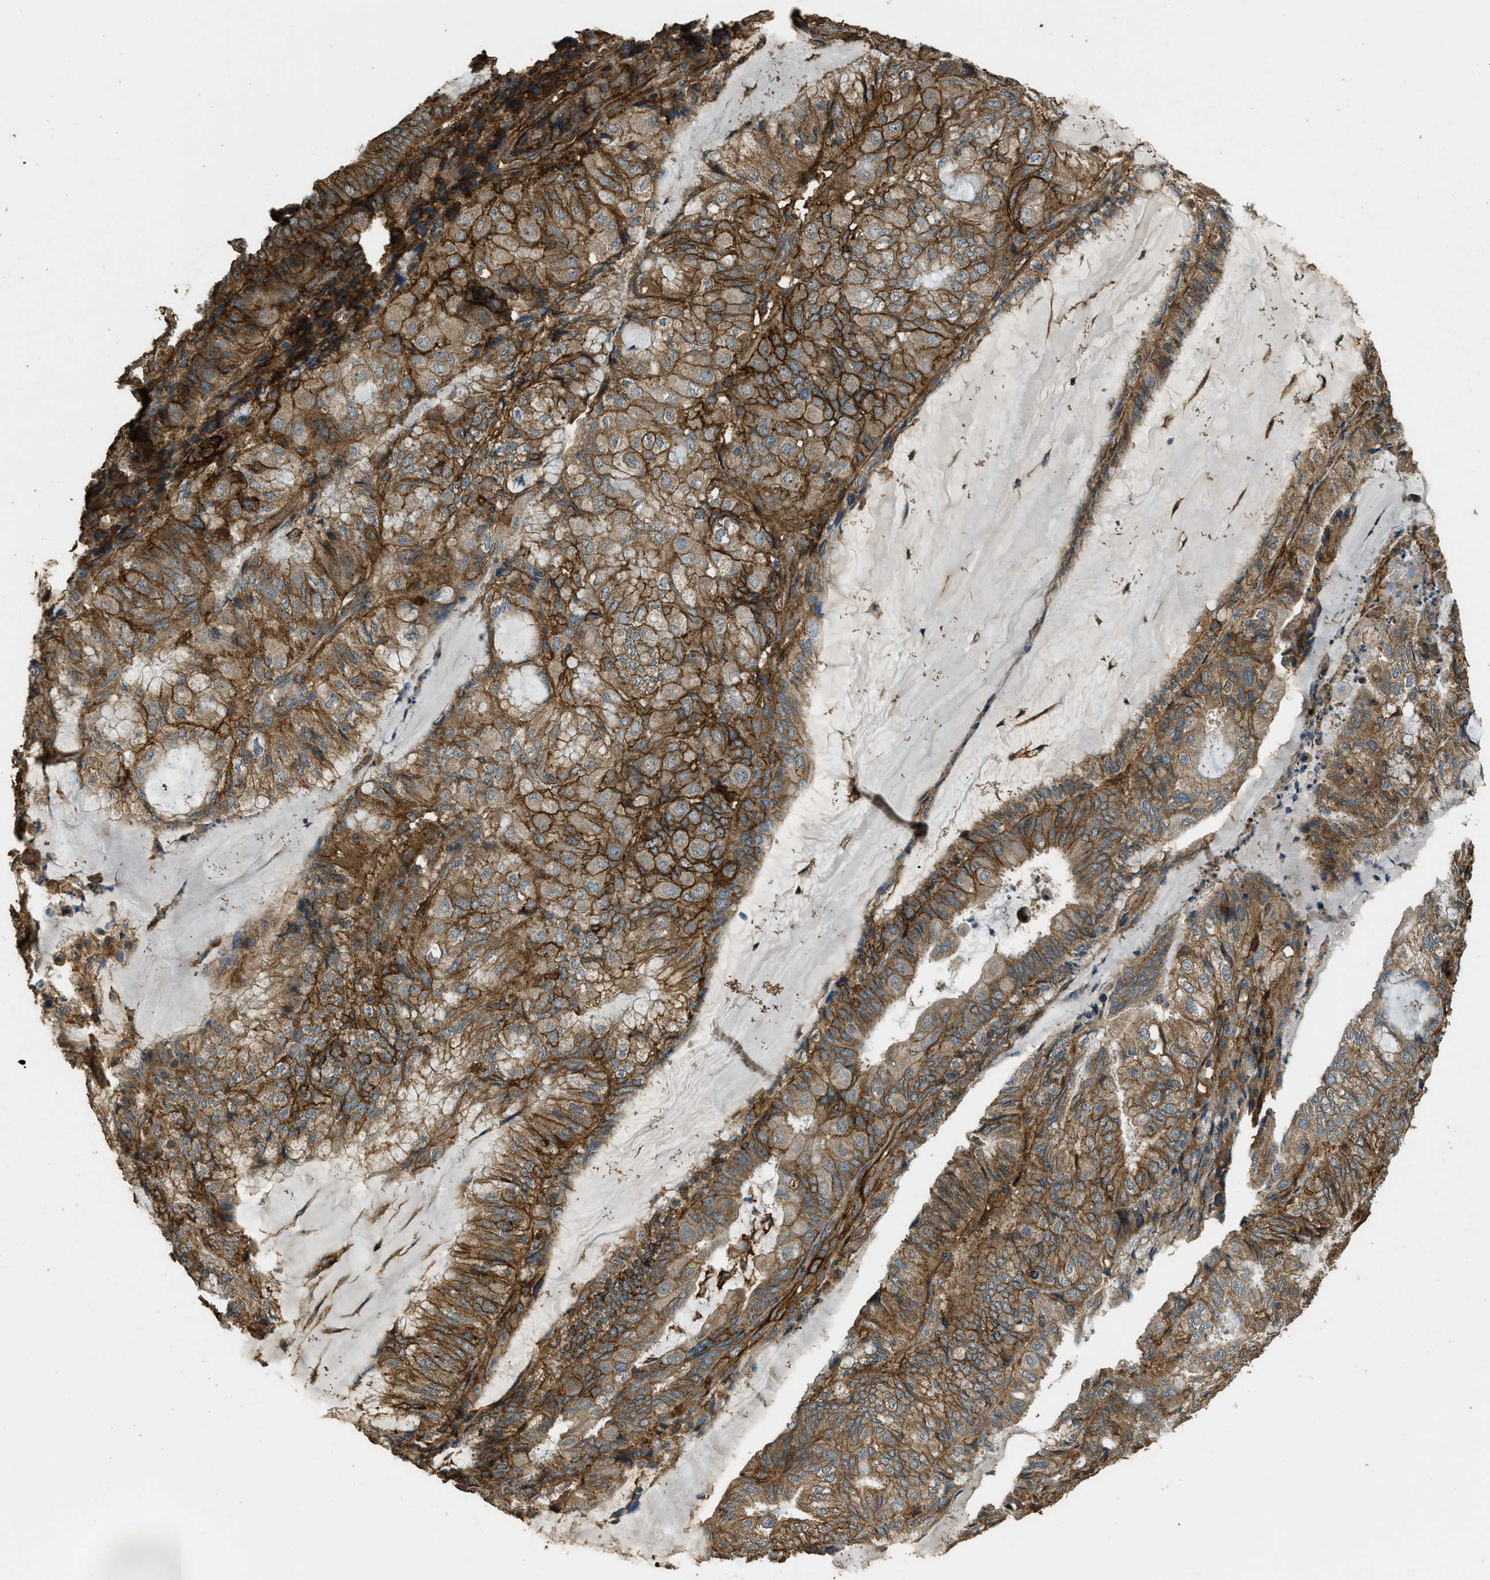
{"staining": {"intensity": "strong", "quantity": ">75%", "location": "cytoplasmic/membranous"}, "tissue": "endometrial cancer", "cell_type": "Tumor cells", "image_type": "cancer", "snomed": [{"axis": "morphology", "description": "Adenocarcinoma, NOS"}, {"axis": "topography", "description": "Endometrium"}], "caption": "Tumor cells display high levels of strong cytoplasmic/membranous expression in approximately >75% of cells in endometrial adenocarcinoma.", "gene": "CD276", "patient": {"sex": "female", "age": 81}}